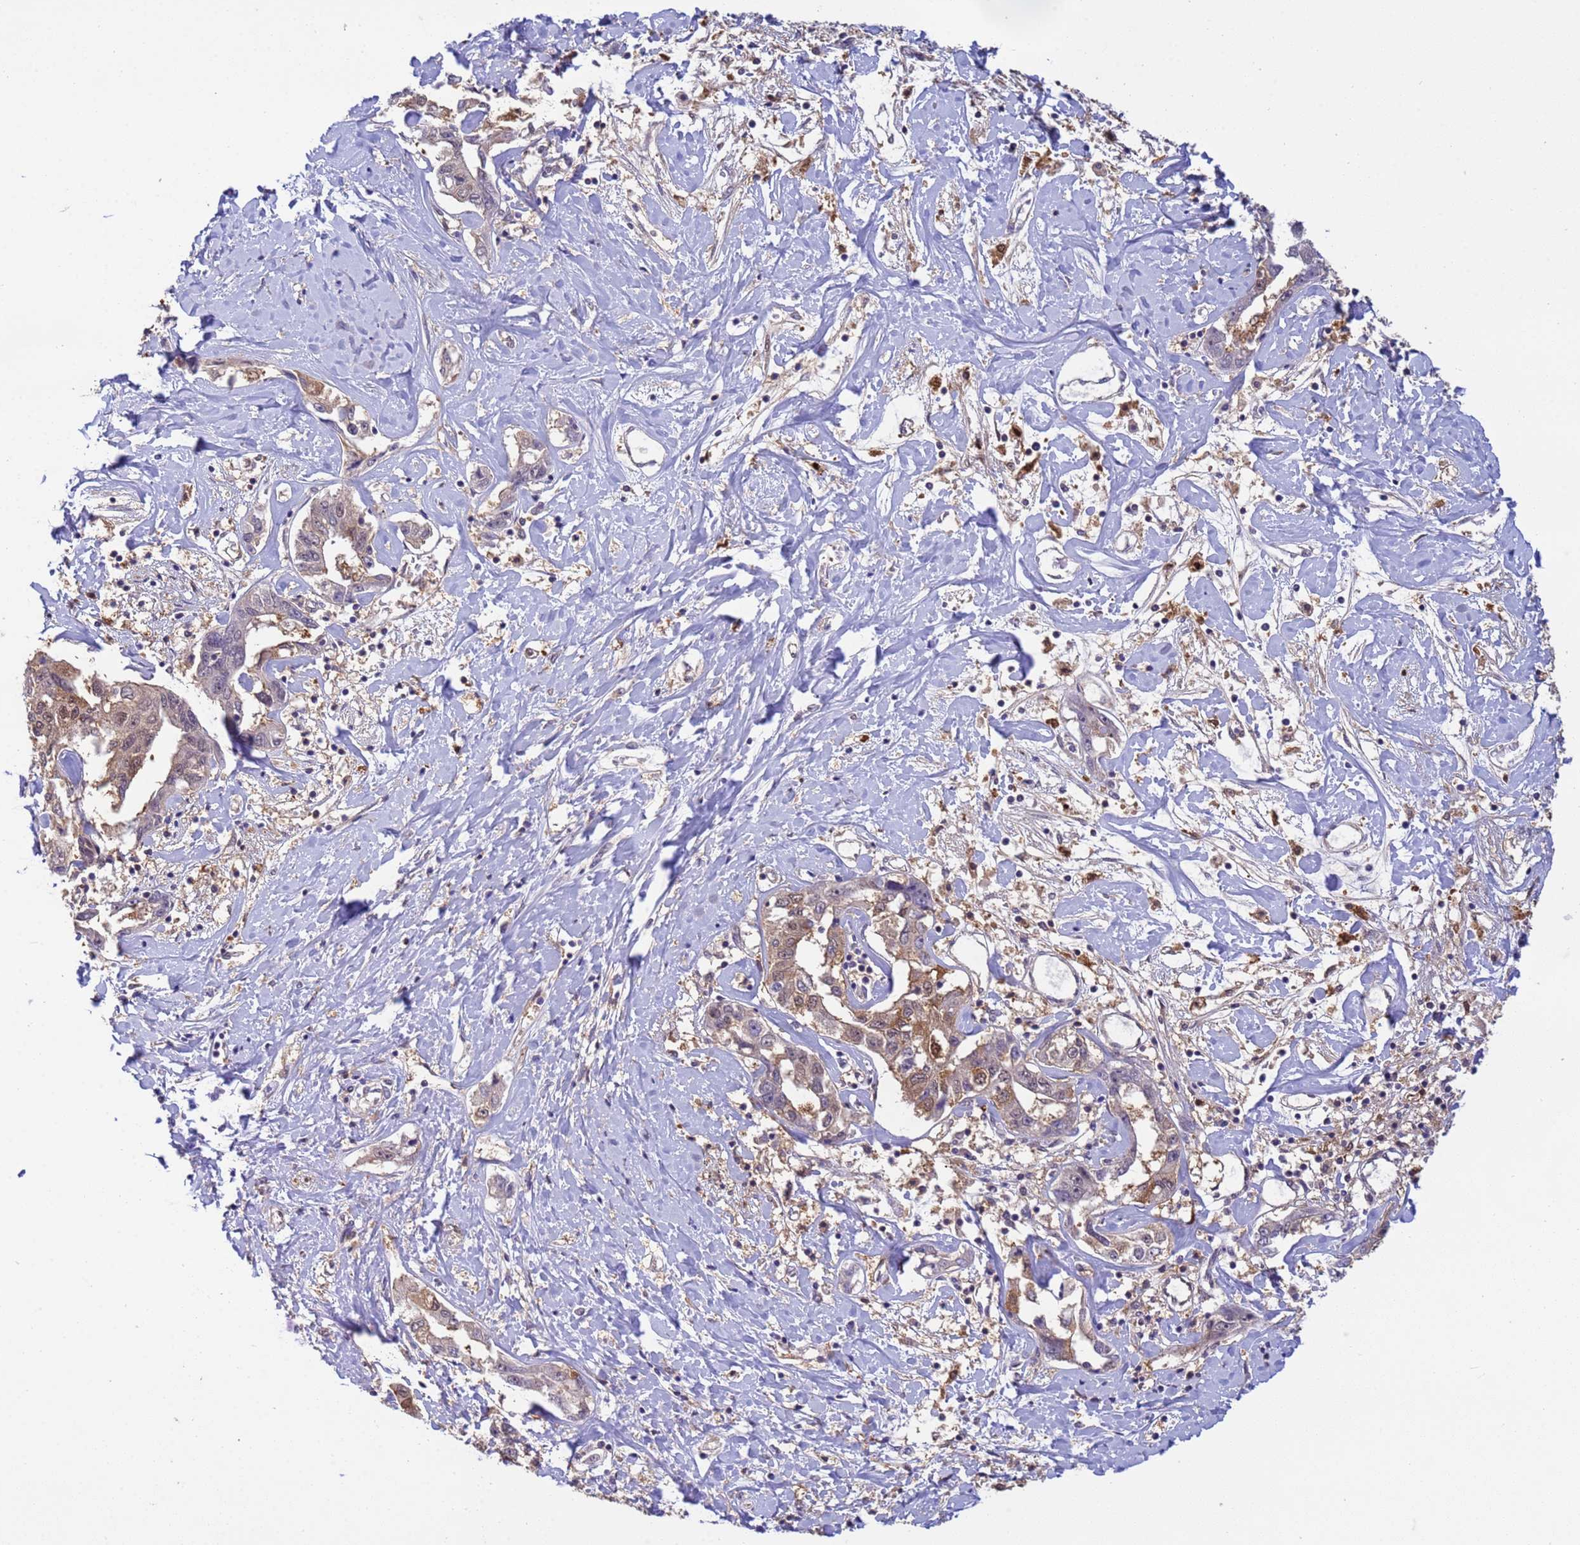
{"staining": {"intensity": "weak", "quantity": "25%-75%", "location": "cytoplasmic/membranous,nuclear"}, "tissue": "liver cancer", "cell_type": "Tumor cells", "image_type": "cancer", "snomed": [{"axis": "morphology", "description": "Cholangiocarcinoma"}, {"axis": "topography", "description": "Liver"}], "caption": "A photomicrograph of liver cancer stained for a protein demonstrates weak cytoplasmic/membranous and nuclear brown staining in tumor cells.", "gene": "NPEPPS", "patient": {"sex": "male", "age": 59}}